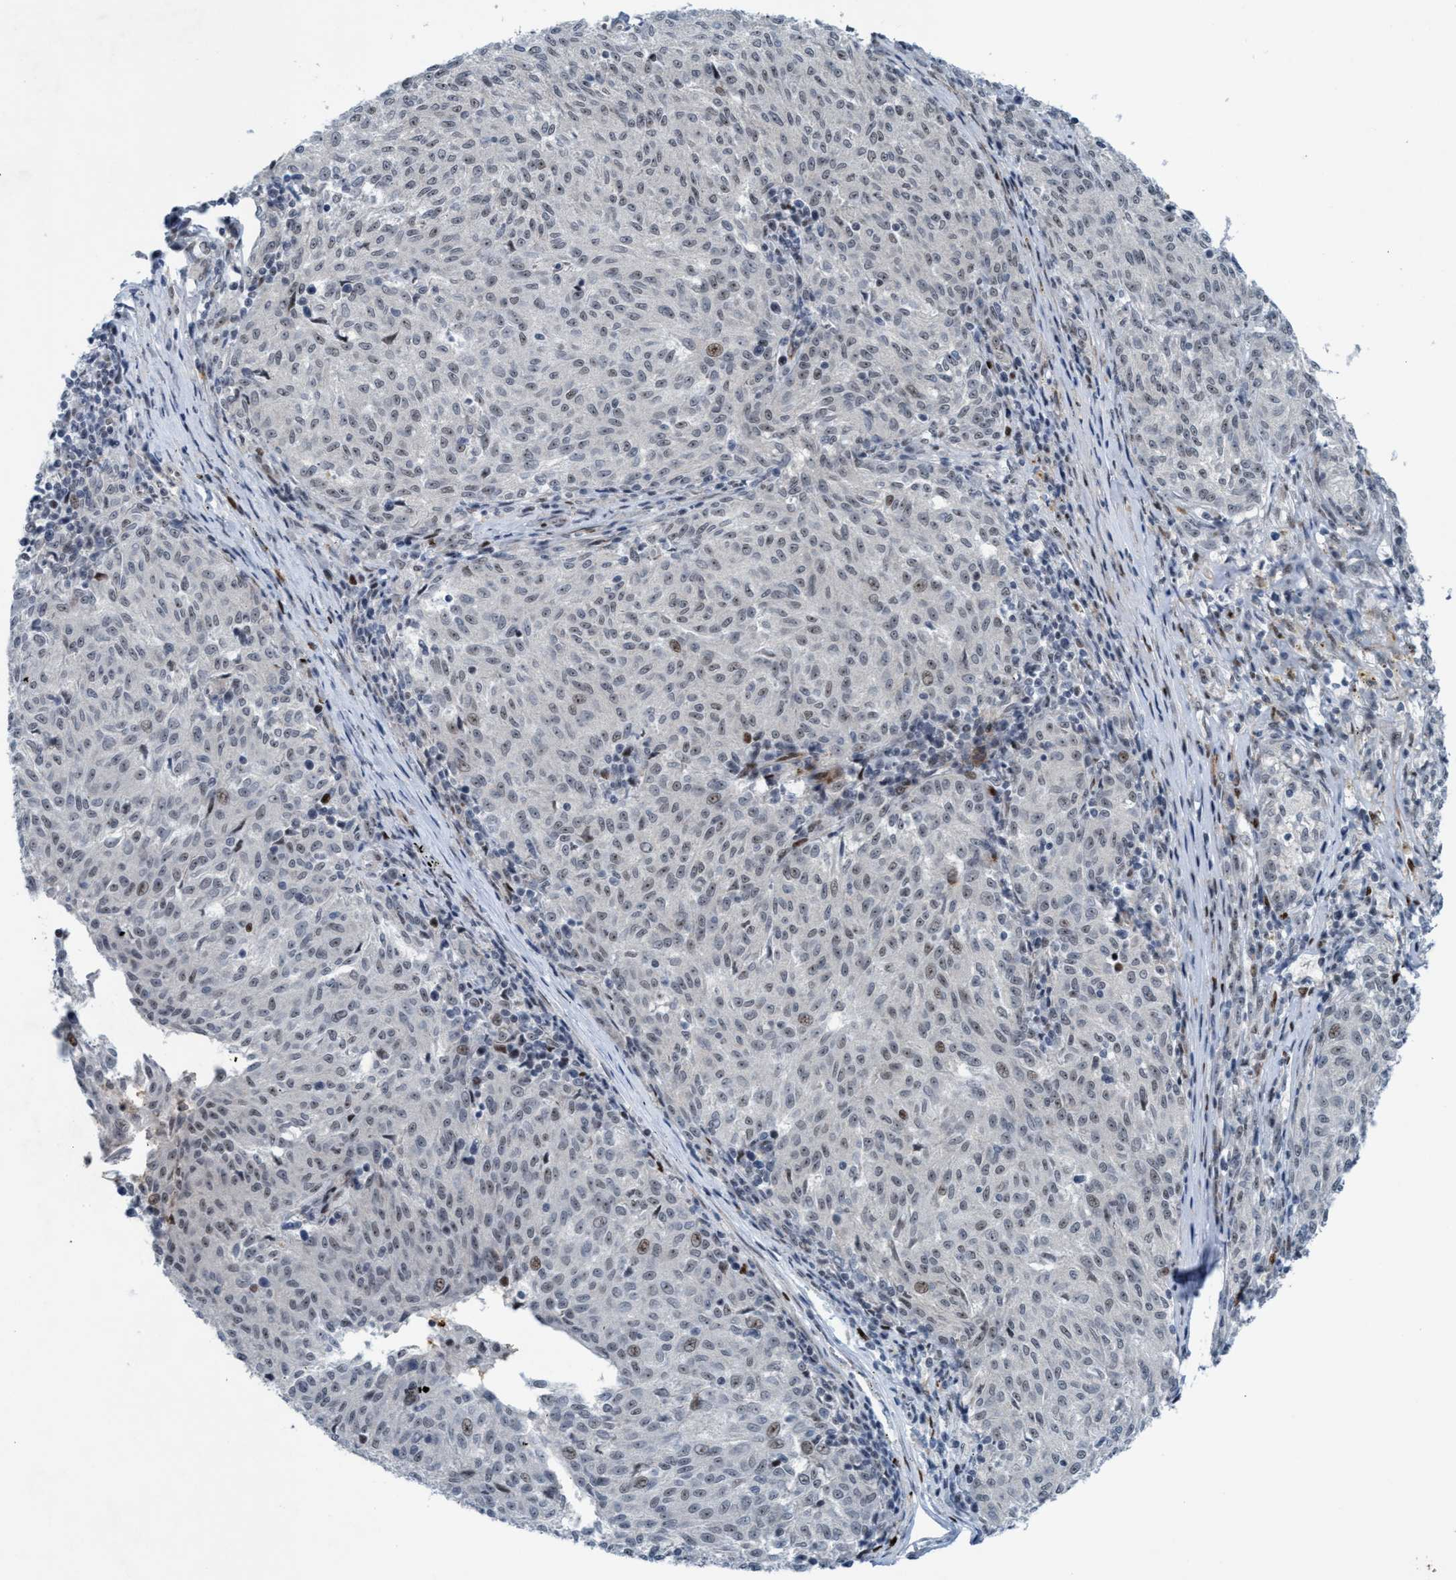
{"staining": {"intensity": "weak", "quantity": "<25%", "location": "nuclear"}, "tissue": "melanoma", "cell_type": "Tumor cells", "image_type": "cancer", "snomed": [{"axis": "morphology", "description": "Malignant melanoma, NOS"}, {"axis": "topography", "description": "Skin"}], "caption": "Immunohistochemistry image of human melanoma stained for a protein (brown), which reveals no expression in tumor cells.", "gene": "CWC27", "patient": {"sex": "female", "age": 72}}